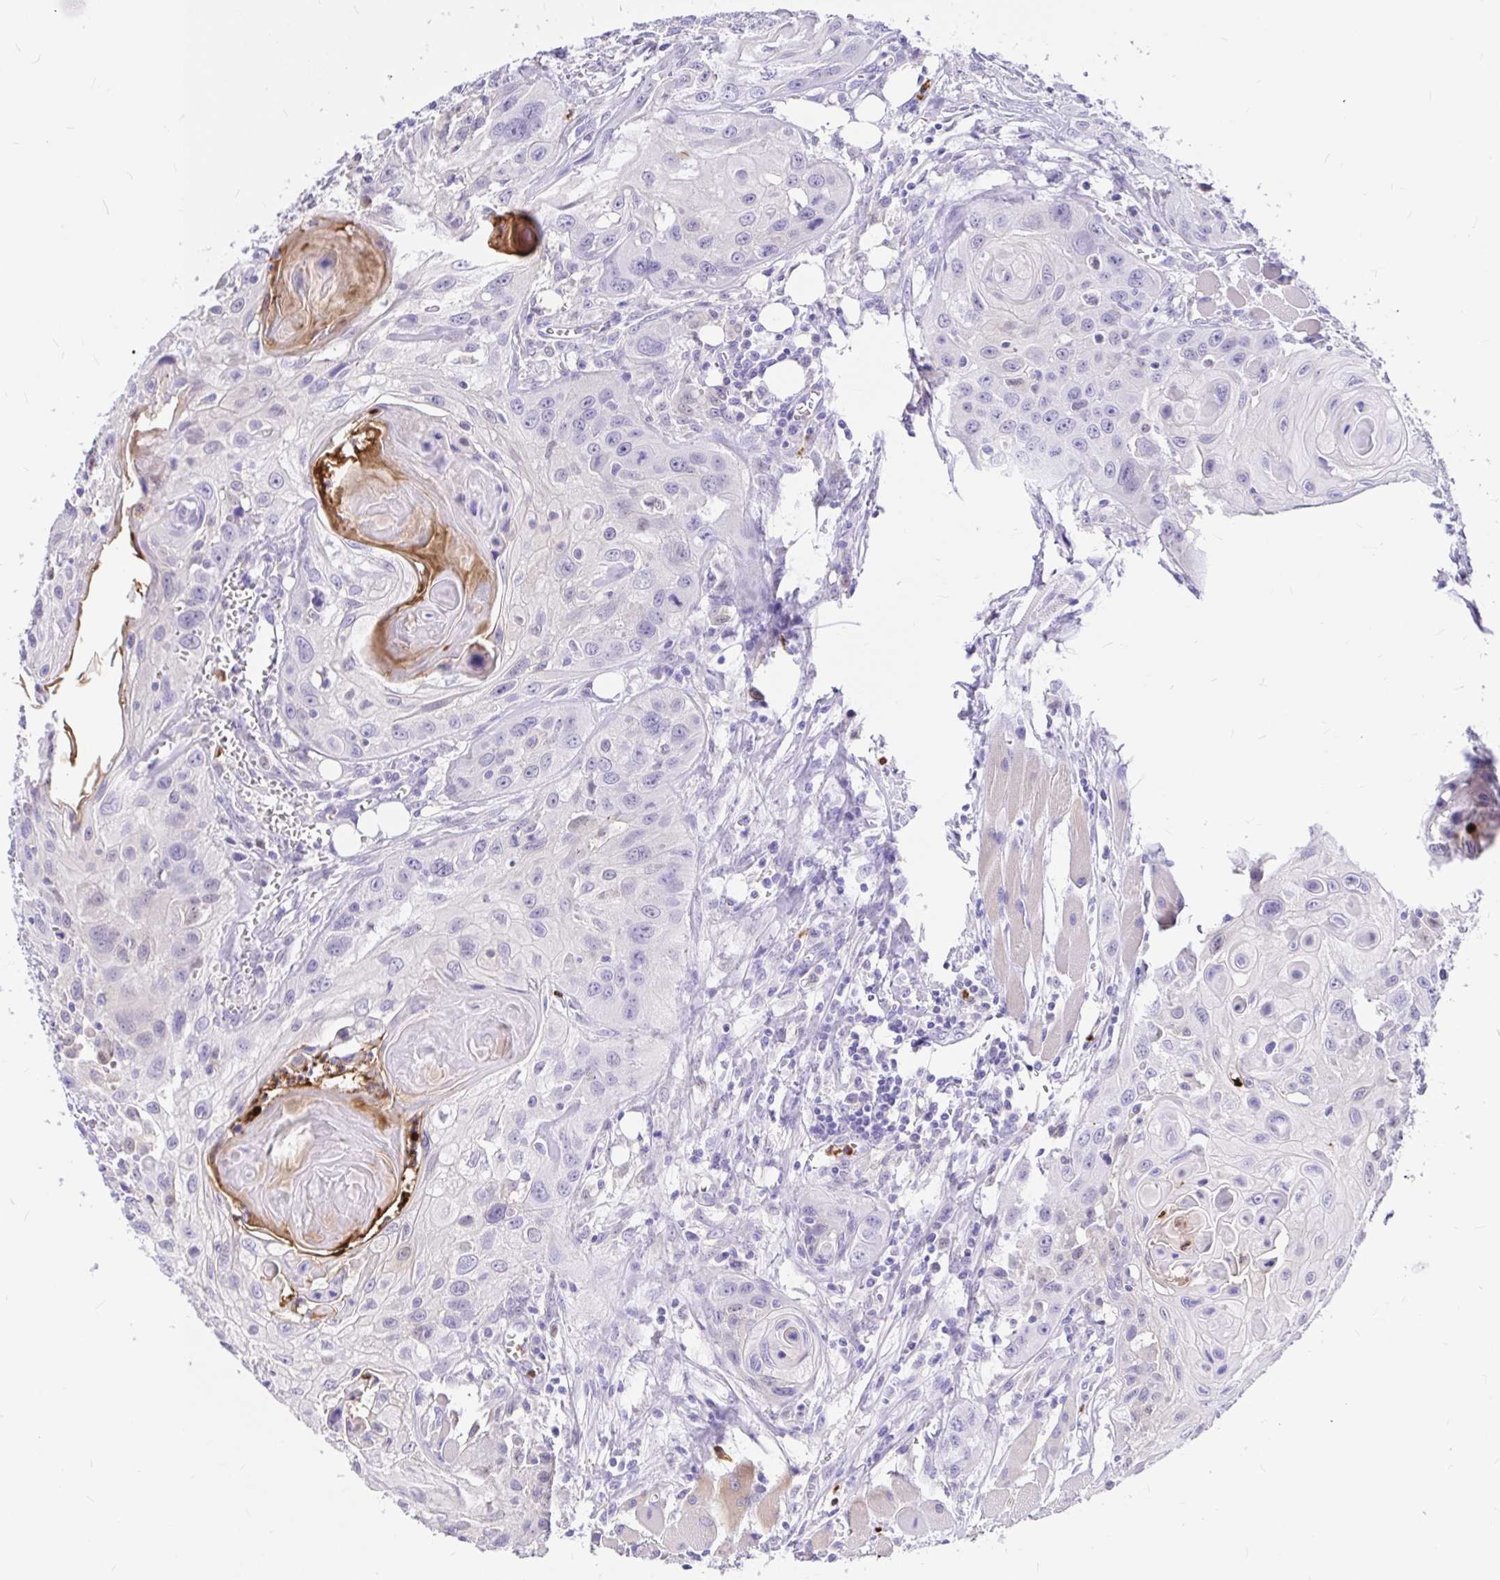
{"staining": {"intensity": "negative", "quantity": "none", "location": "none"}, "tissue": "head and neck cancer", "cell_type": "Tumor cells", "image_type": "cancer", "snomed": [{"axis": "morphology", "description": "Squamous cell carcinoma, NOS"}, {"axis": "topography", "description": "Oral tissue"}, {"axis": "topography", "description": "Head-Neck"}], "caption": "Tumor cells are negative for protein expression in human head and neck cancer.", "gene": "CLEC1B", "patient": {"sex": "male", "age": 58}}